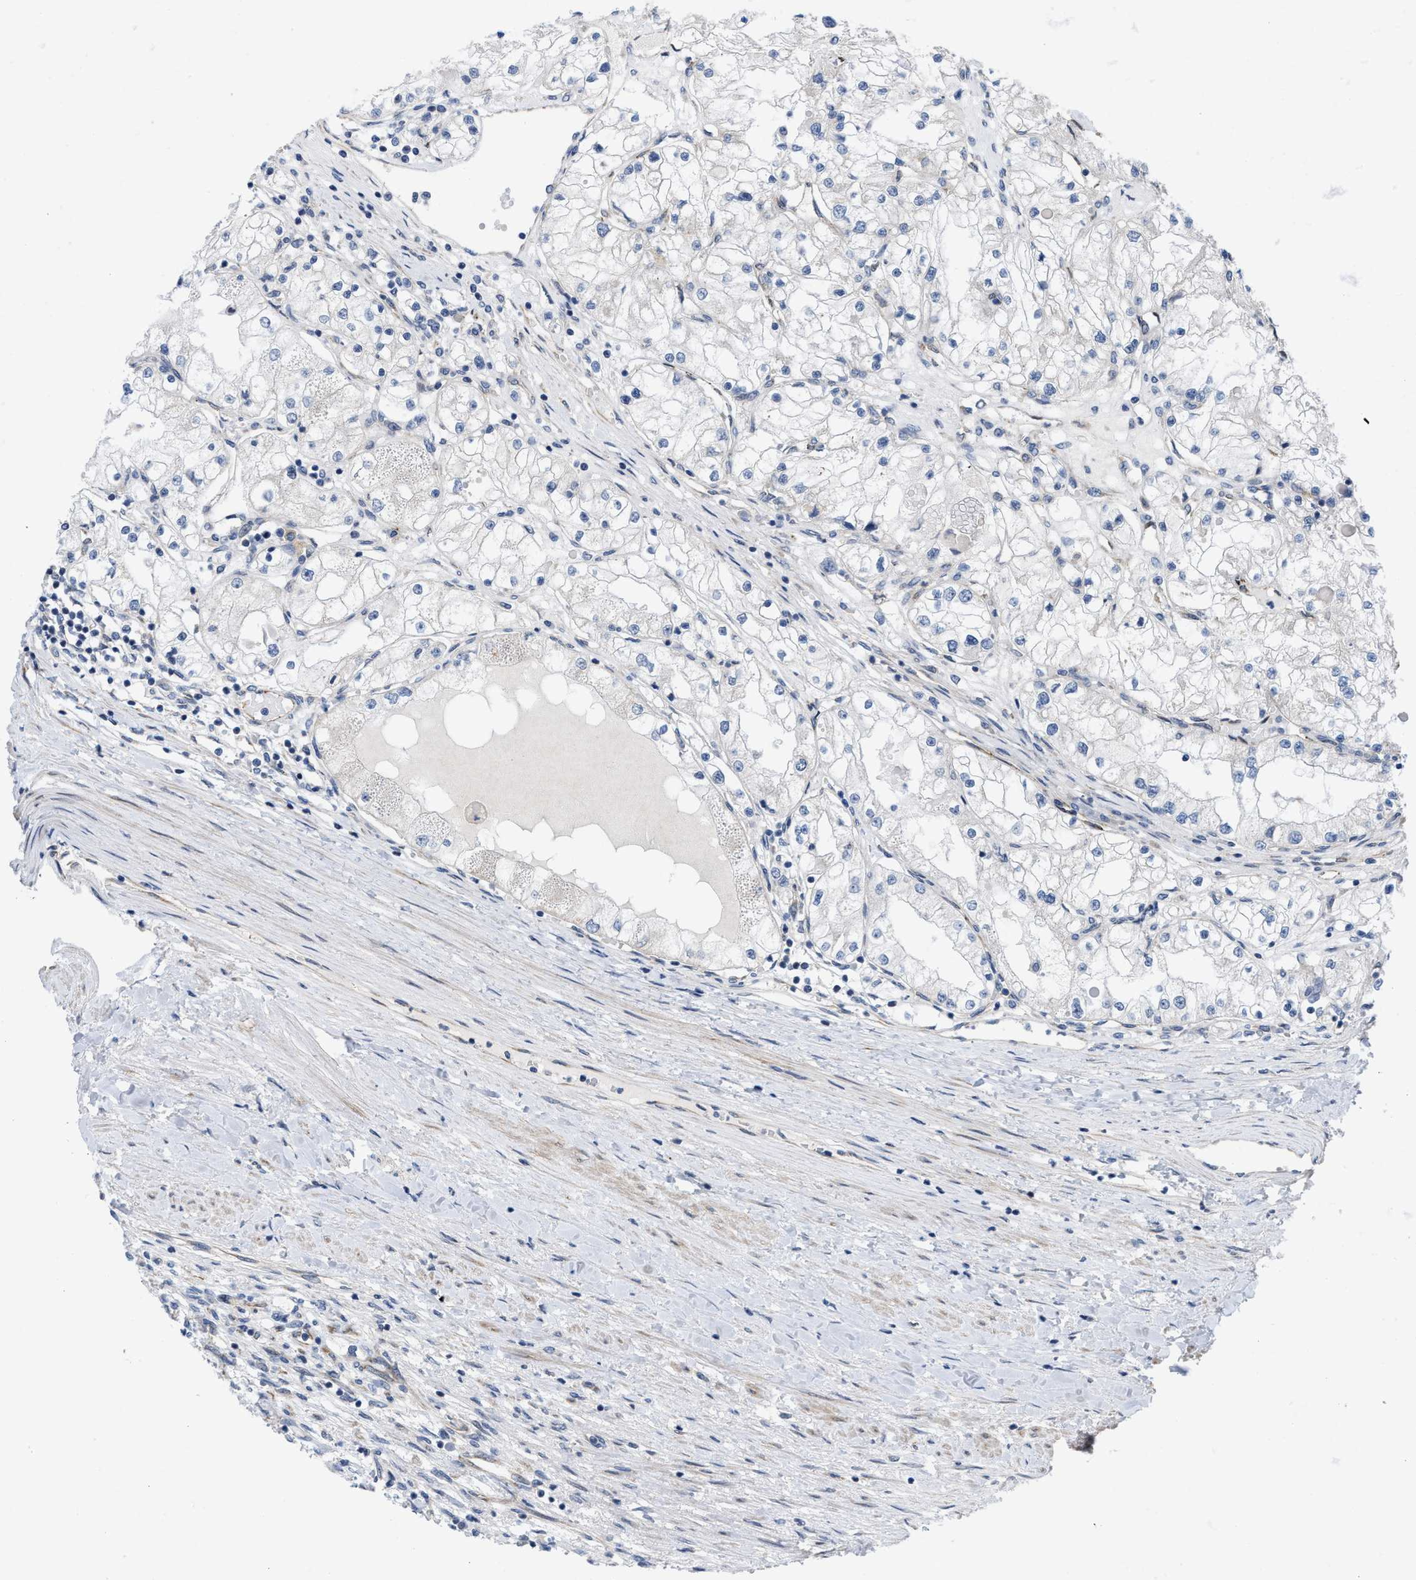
{"staining": {"intensity": "negative", "quantity": "none", "location": "none"}, "tissue": "renal cancer", "cell_type": "Tumor cells", "image_type": "cancer", "snomed": [{"axis": "morphology", "description": "Adenocarcinoma, NOS"}, {"axis": "topography", "description": "Kidney"}], "caption": "Tumor cells show no significant protein staining in renal cancer (adenocarcinoma).", "gene": "EOGT", "patient": {"sex": "male", "age": 68}}